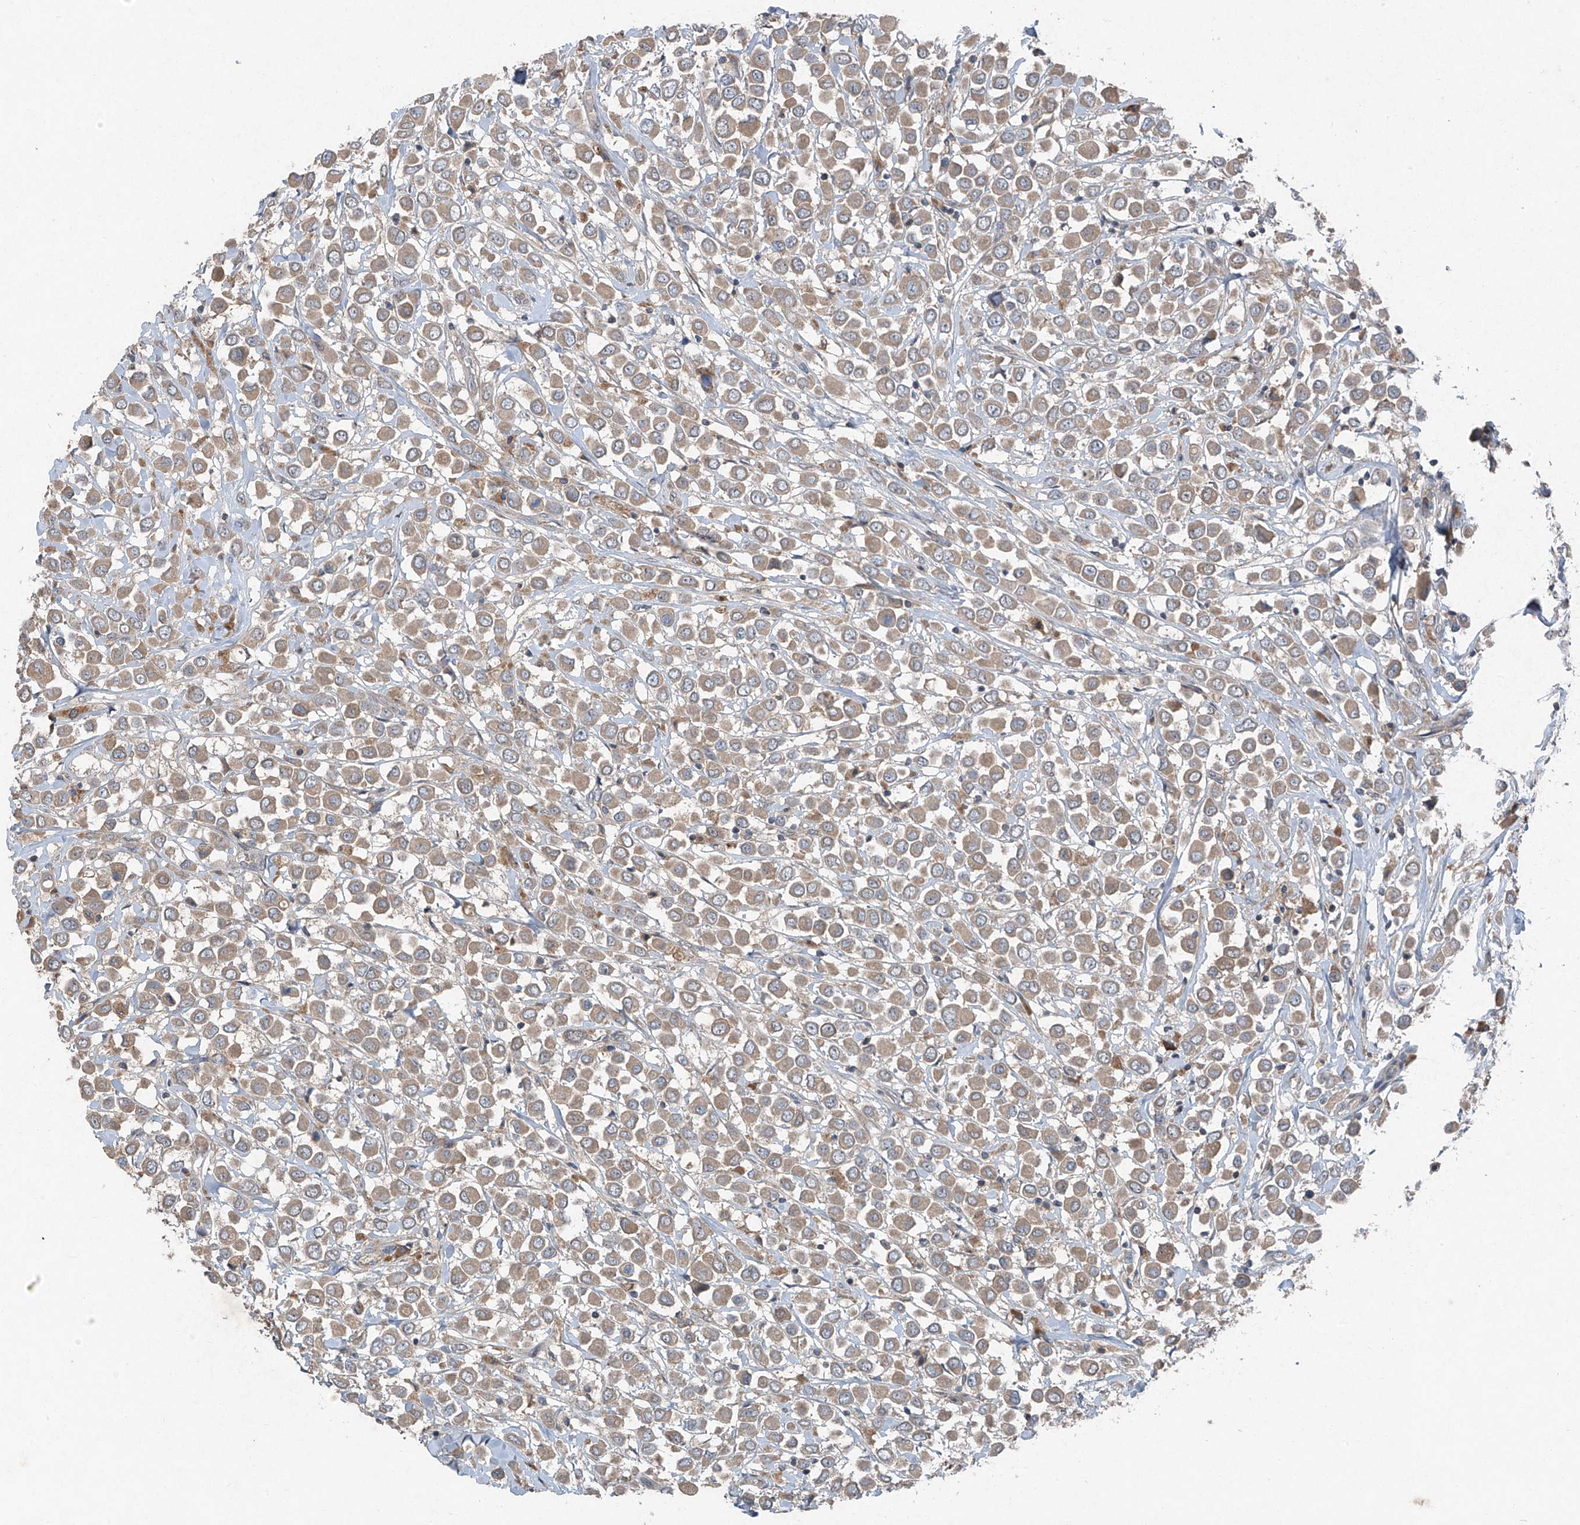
{"staining": {"intensity": "weak", "quantity": ">75%", "location": "cytoplasmic/membranous"}, "tissue": "breast cancer", "cell_type": "Tumor cells", "image_type": "cancer", "snomed": [{"axis": "morphology", "description": "Duct carcinoma"}, {"axis": "topography", "description": "Breast"}], "caption": "Breast cancer stained with a protein marker shows weak staining in tumor cells.", "gene": "FOXRED2", "patient": {"sex": "female", "age": 61}}